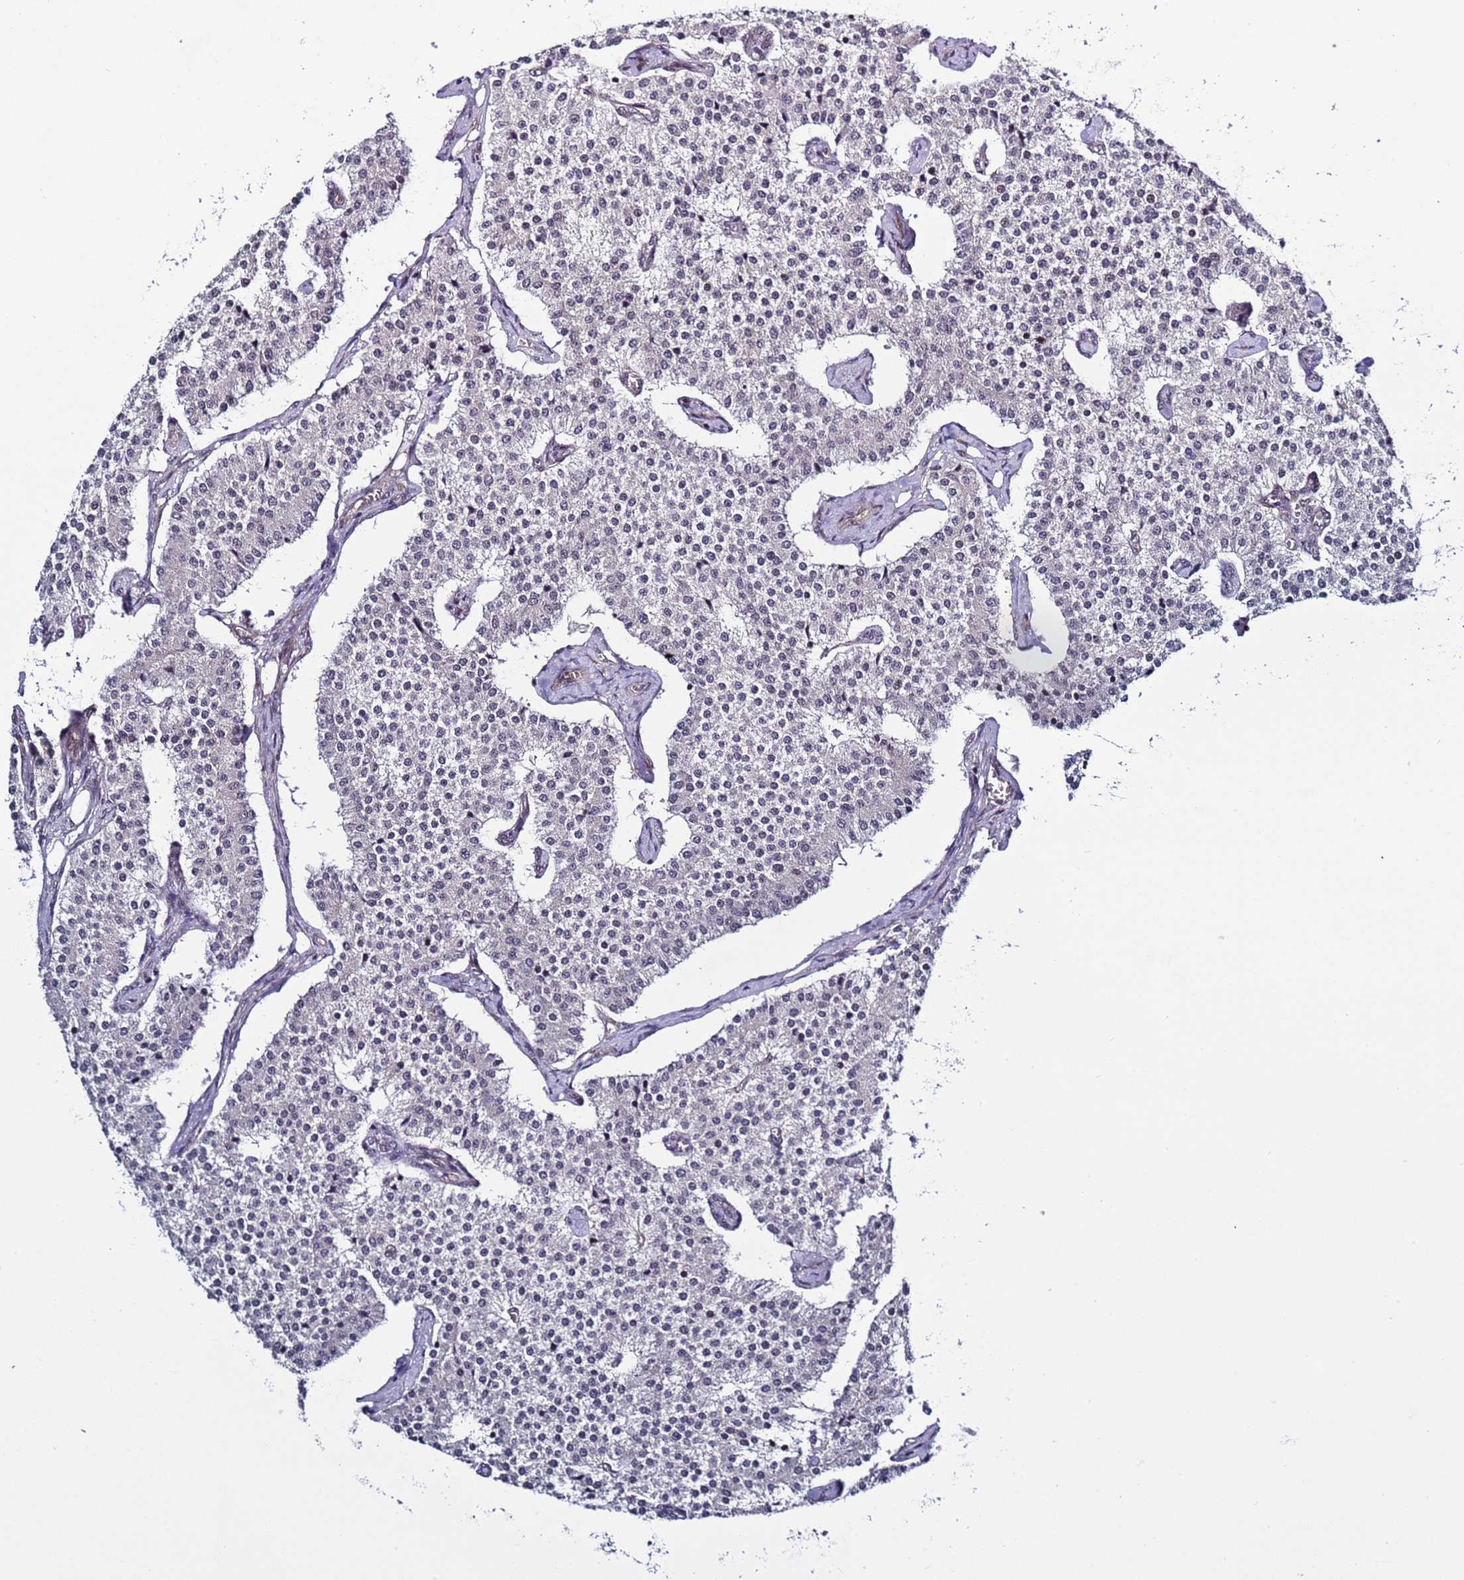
{"staining": {"intensity": "negative", "quantity": "none", "location": "none"}, "tissue": "carcinoid", "cell_type": "Tumor cells", "image_type": "cancer", "snomed": [{"axis": "morphology", "description": "Carcinoid, malignant, NOS"}, {"axis": "topography", "description": "Colon"}], "caption": "There is no significant positivity in tumor cells of malignant carcinoid.", "gene": "POLR2D", "patient": {"sex": "female", "age": 52}}